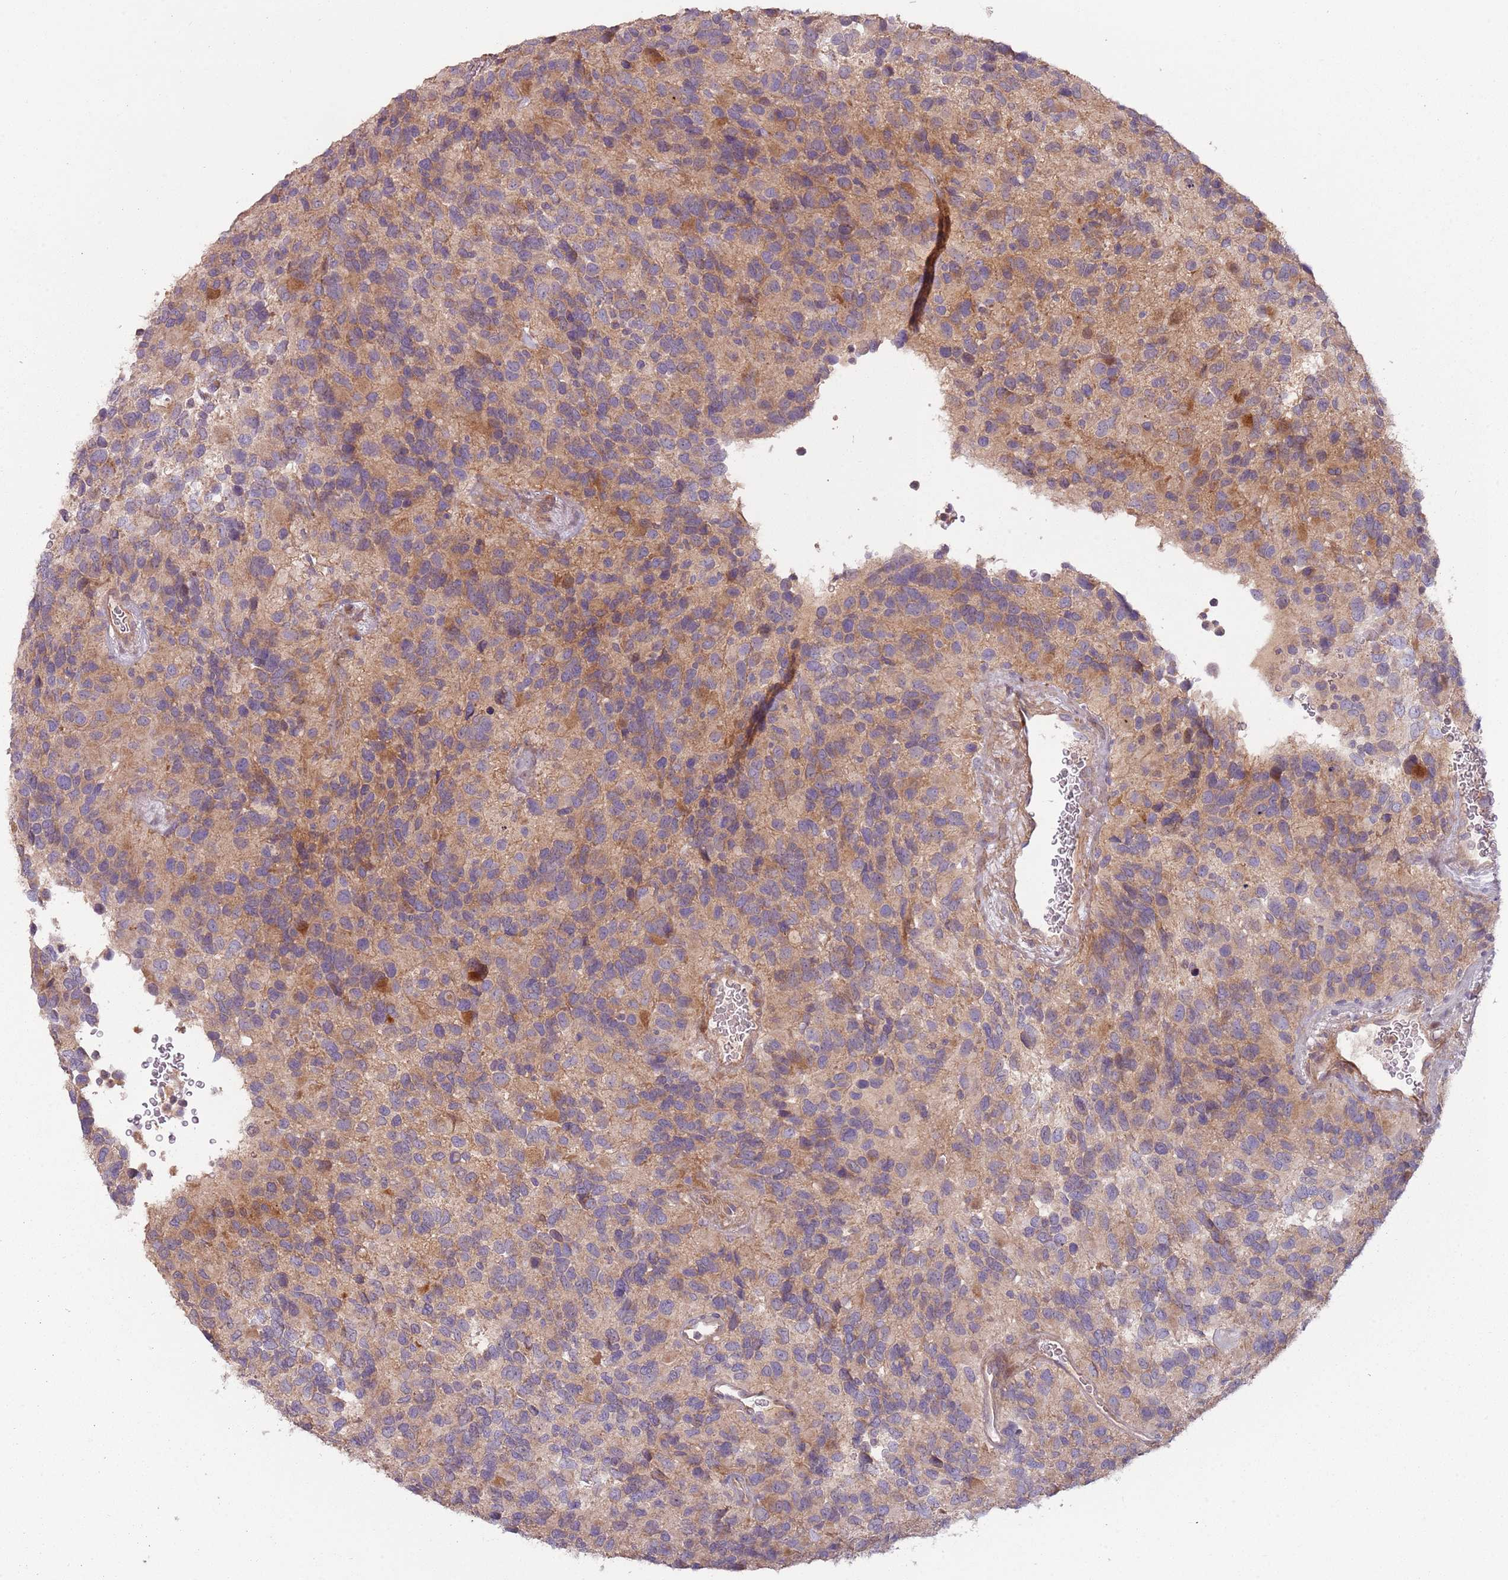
{"staining": {"intensity": "strong", "quantity": "<25%", "location": "cytoplasmic/membranous"}, "tissue": "glioma", "cell_type": "Tumor cells", "image_type": "cancer", "snomed": [{"axis": "morphology", "description": "Glioma, malignant, High grade"}, {"axis": "topography", "description": "Brain"}], "caption": "Protein staining by immunohistochemistry (IHC) exhibits strong cytoplasmic/membranous expression in about <25% of tumor cells in glioma. (Brightfield microscopy of DAB IHC at high magnification).", "gene": "DTD2", "patient": {"sex": "male", "age": 77}}